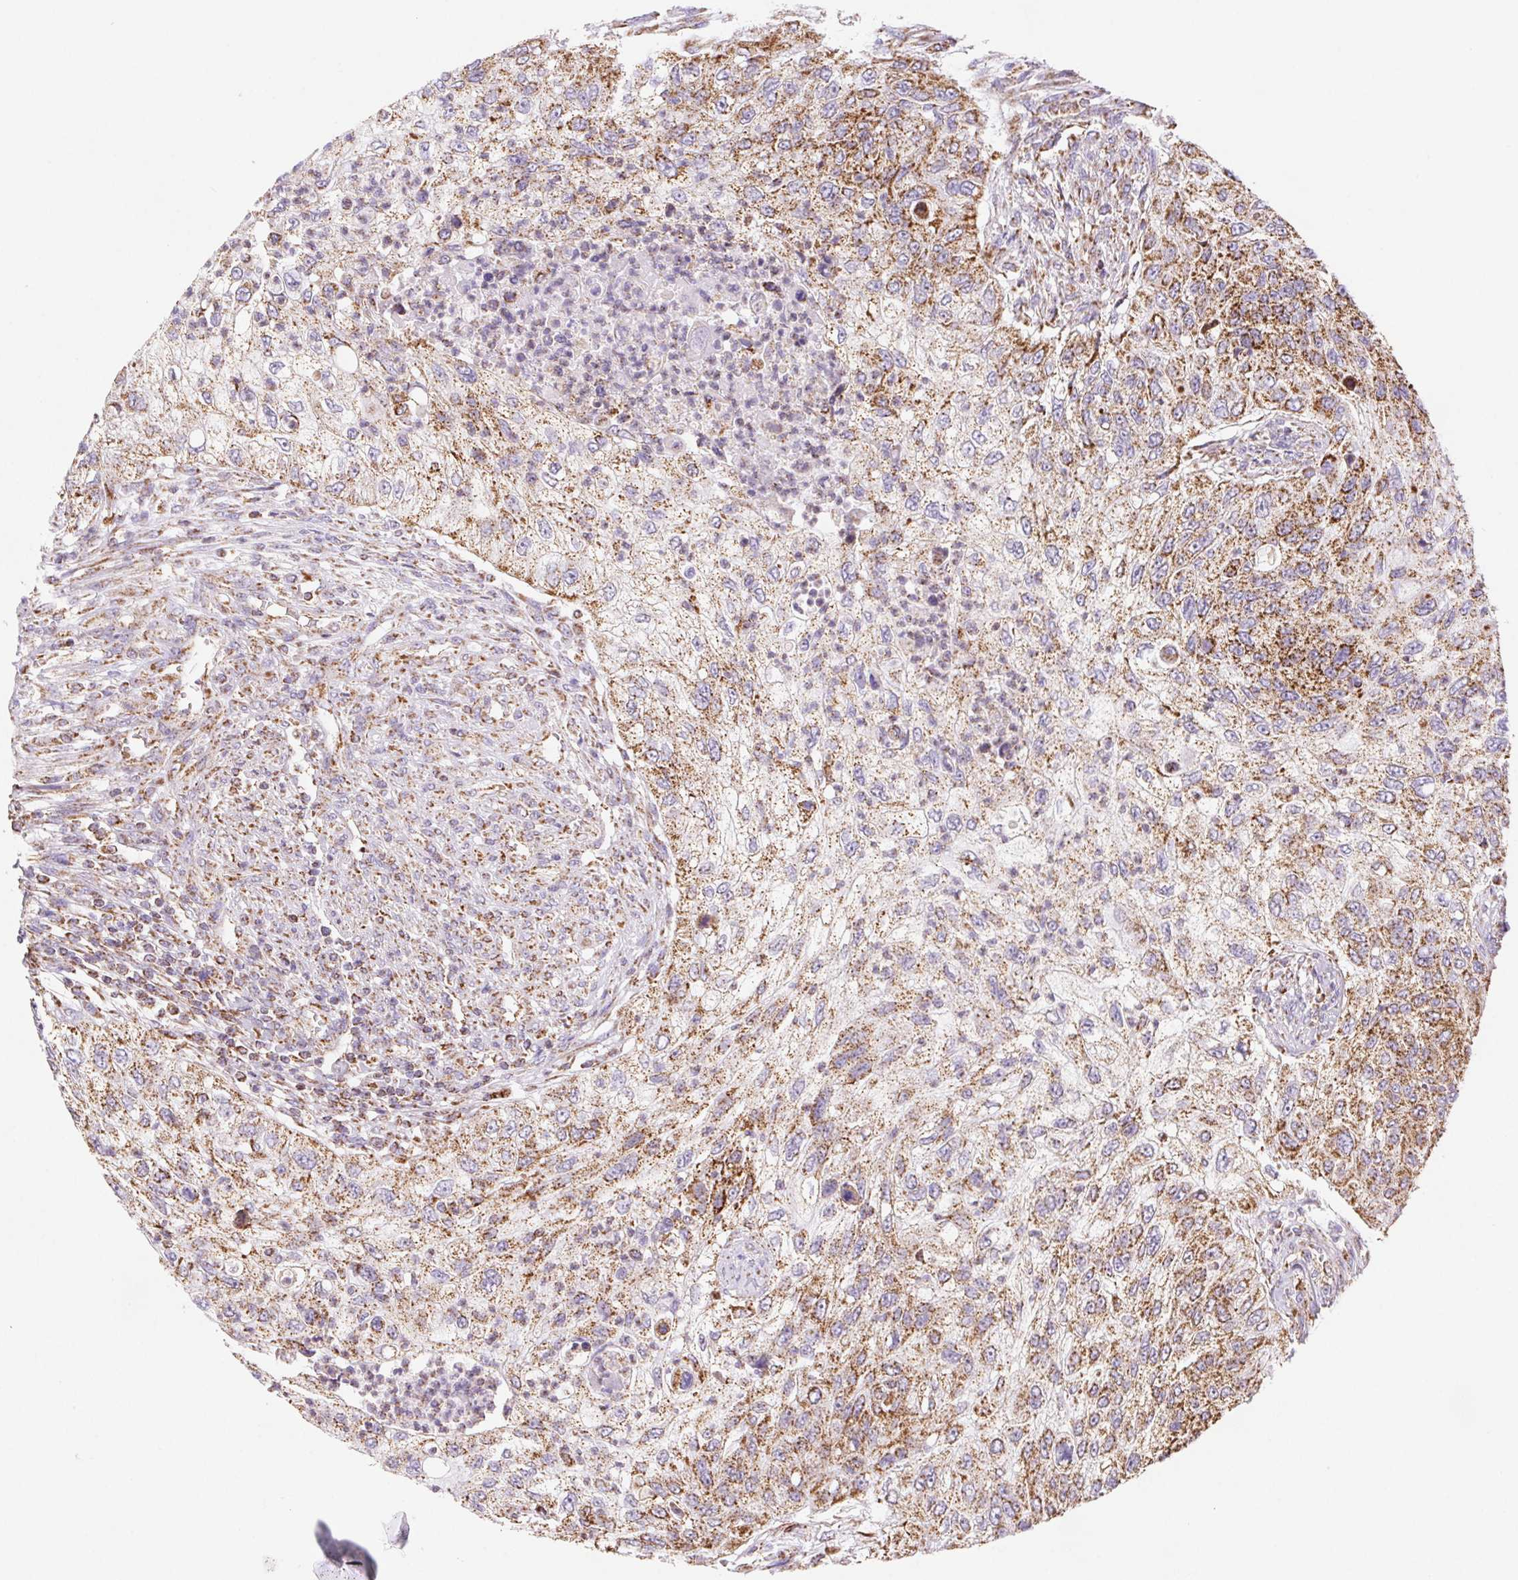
{"staining": {"intensity": "moderate", "quantity": ">75%", "location": "cytoplasmic/membranous"}, "tissue": "urothelial cancer", "cell_type": "Tumor cells", "image_type": "cancer", "snomed": [{"axis": "morphology", "description": "Urothelial carcinoma, High grade"}, {"axis": "topography", "description": "Urinary bladder"}], "caption": "Approximately >75% of tumor cells in human high-grade urothelial carcinoma show moderate cytoplasmic/membranous protein expression as visualized by brown immunohistochemical staining.", "gene": "NIPSNAP2", "patient": {"sex": "female", "age": 60}}